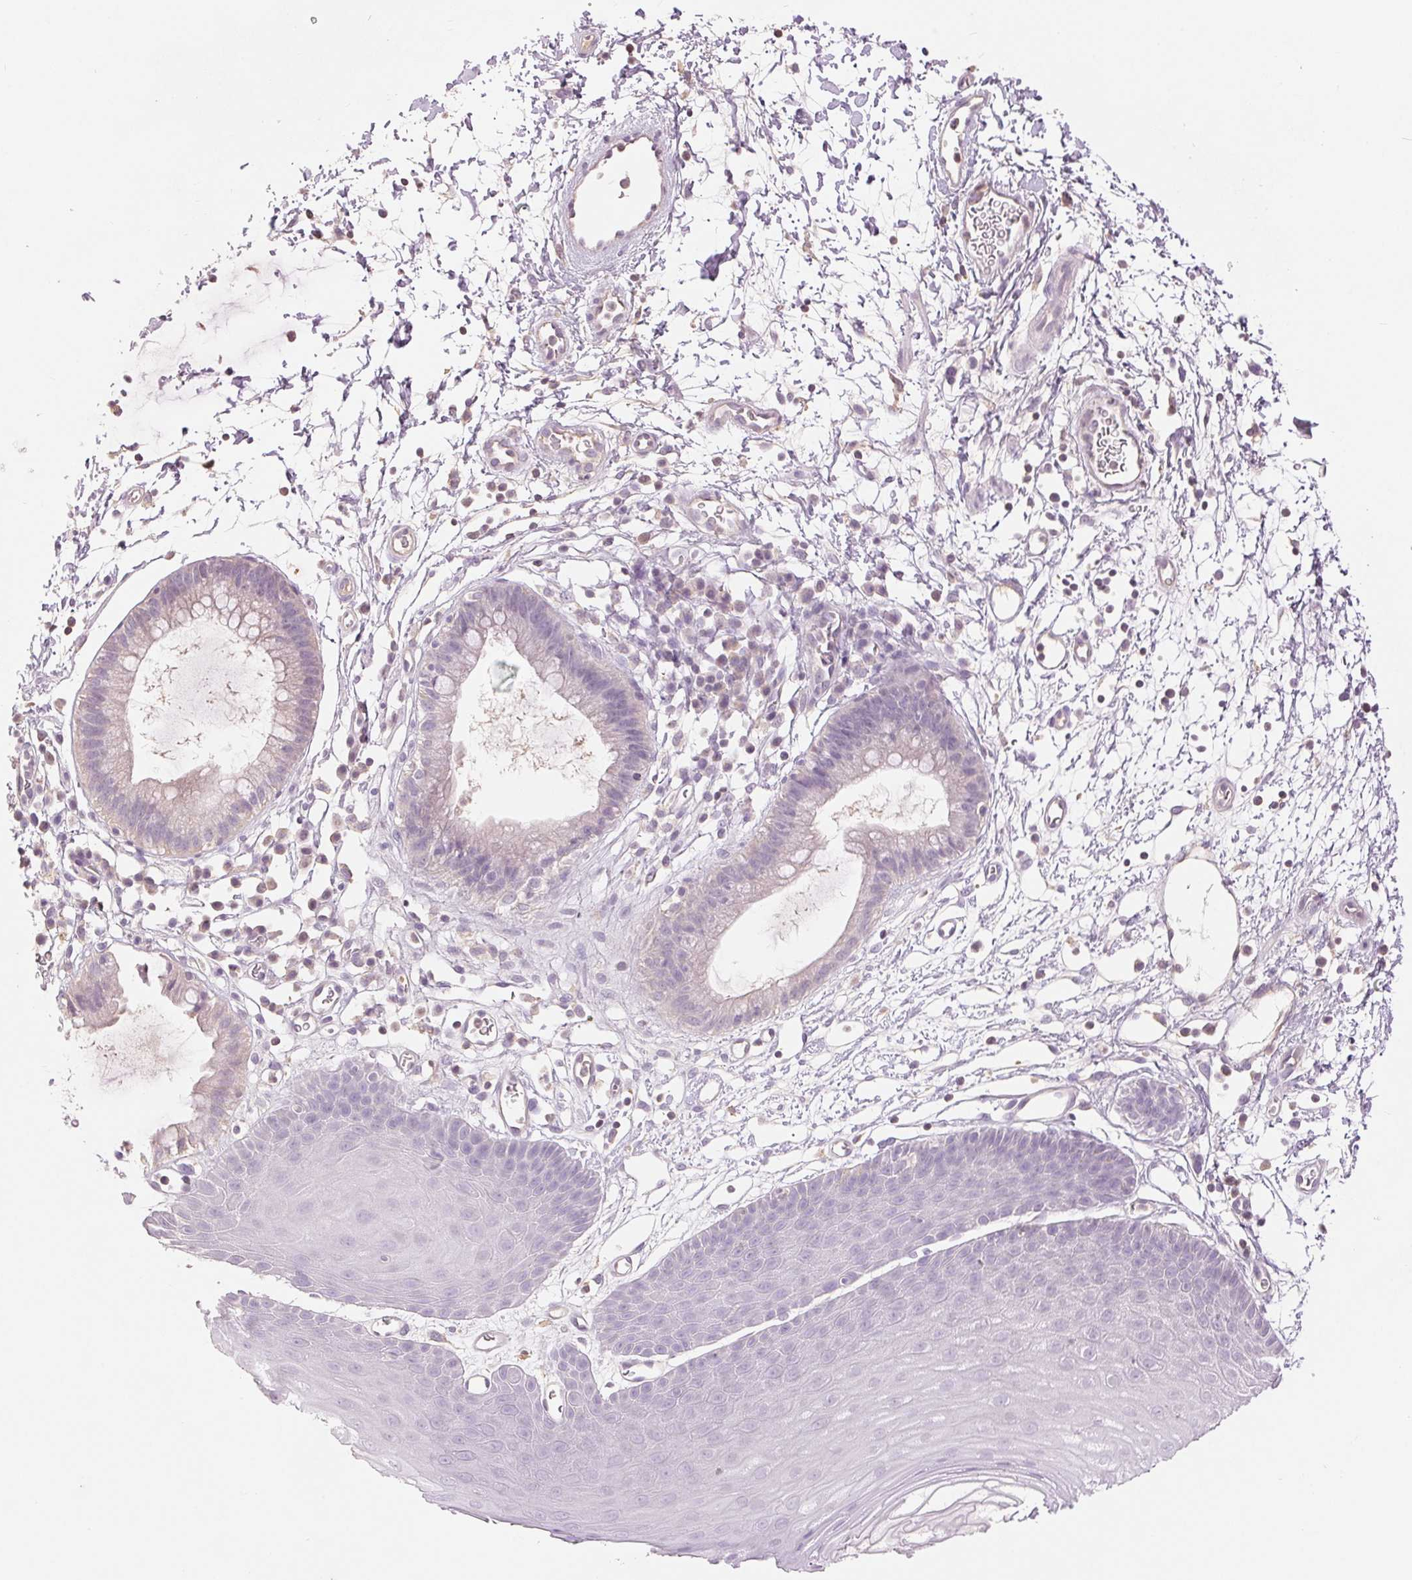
{"staining": {"intensity": "negative", "quantity": "none", "location": "none"}, "tissue": "skin", "cell_type": "Epidermal cells", "image_type": "normal", "snomed": [{"axis": "morphology", "description": "Normal tissue, NOS"}, {"axis": "topography", "description": "Anal"}], "caption": "Human skin stained for a protein using immunohistochemistry (IHC) reveals no positivity in epidermal cells.", "gene": "FXYD4", "patient": {"sex": "male", "age": 53}}